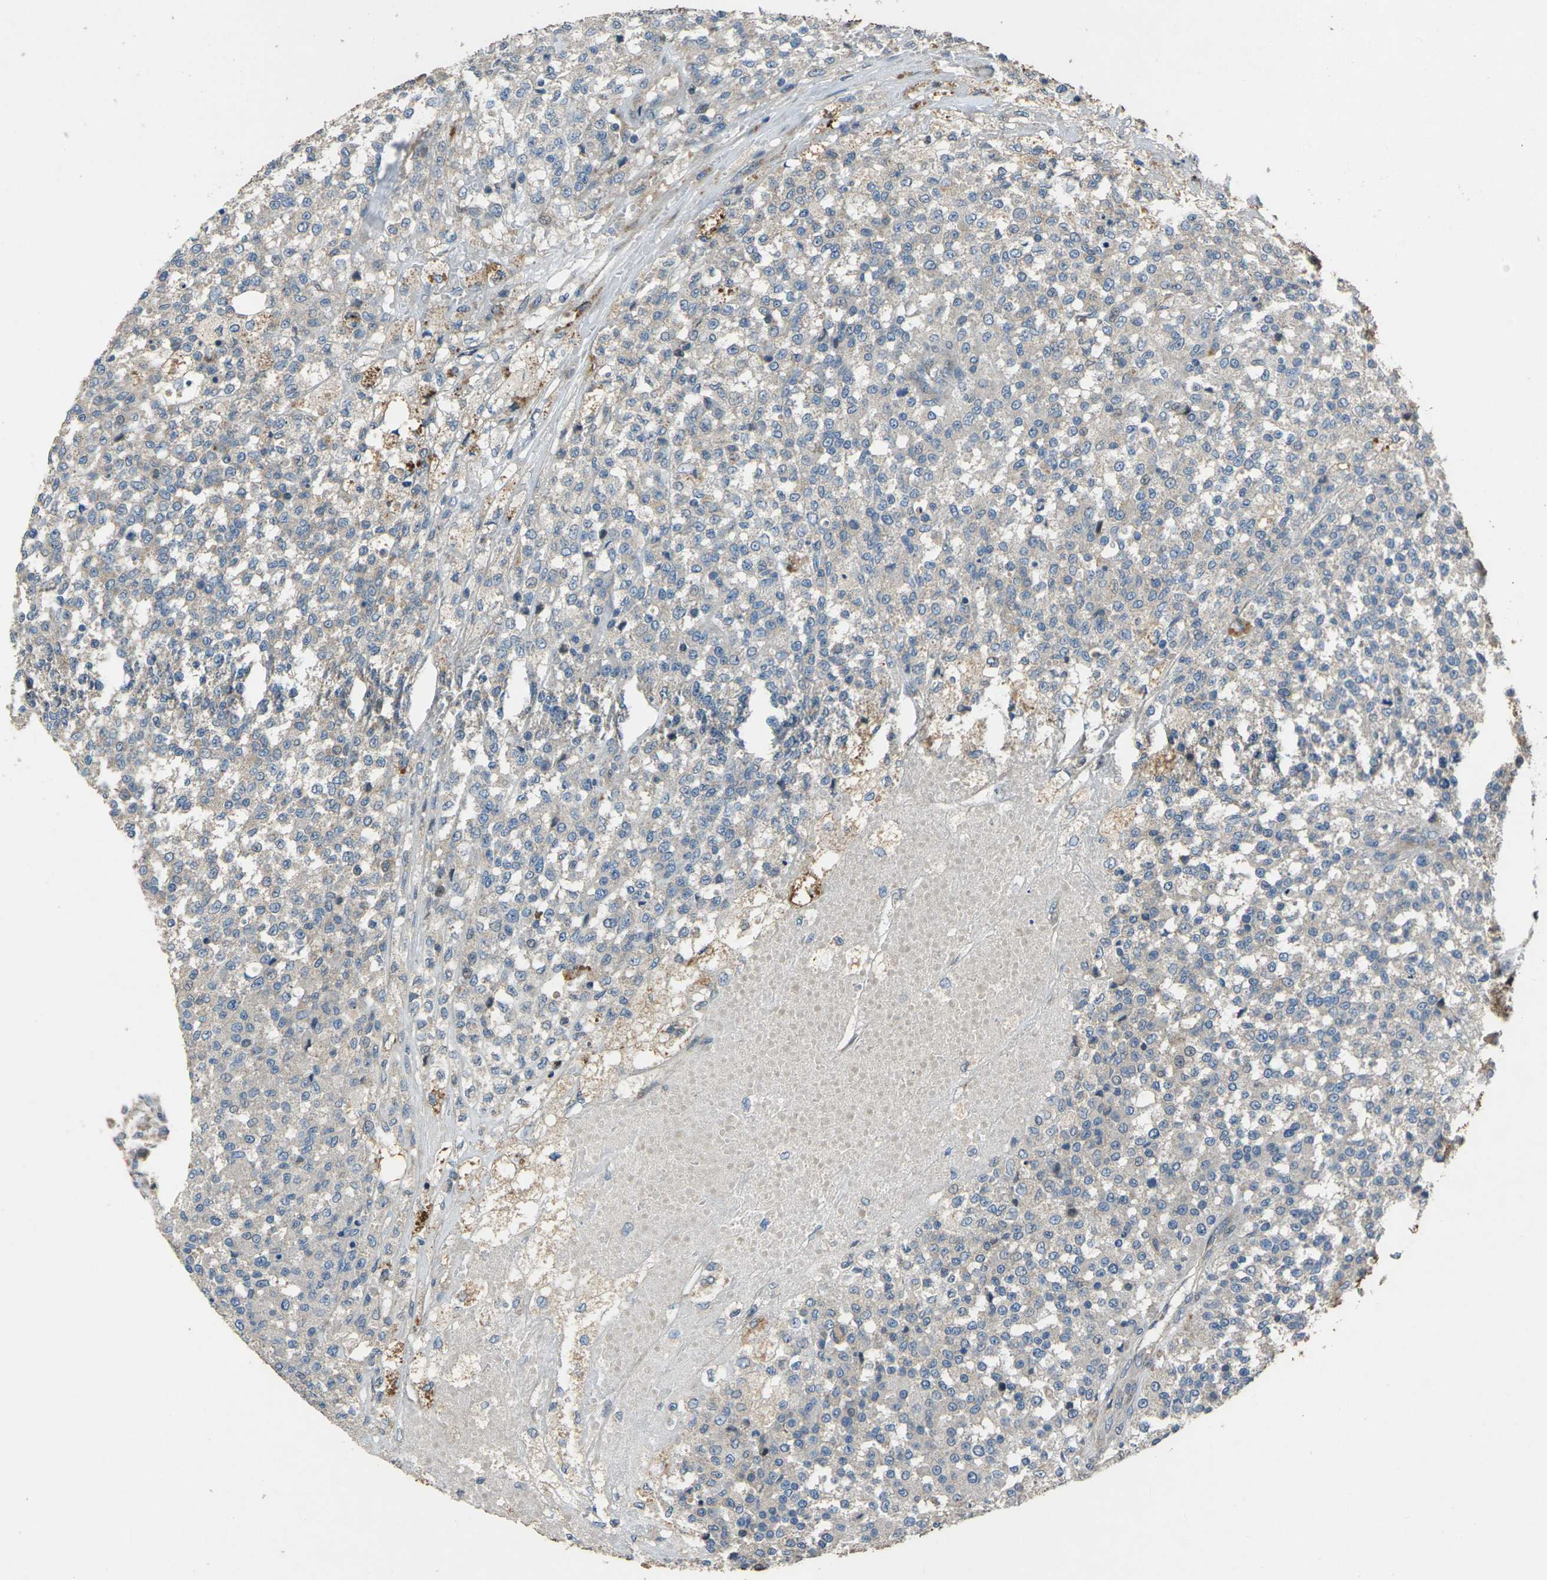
{"staining": {"intensity": "negative", "quantity": "none", "location": "none"}, "tissue": "testis cancer", "cell_type": "Tumor cells", "image_type": "cancer", "snomed": [{"axis": "morphology", "description": "Seminoma, NOS"}, {"axis": "topography", "description": "Testis"}], "caption": "This micrograph is of testis seminoma stained with IHC to label a protein in brown with the nuclei are counter-stained blue. There is no expression in tumor cells.", "gene": "EDNRA", "patient": {"sex": "male", "age": 59}}